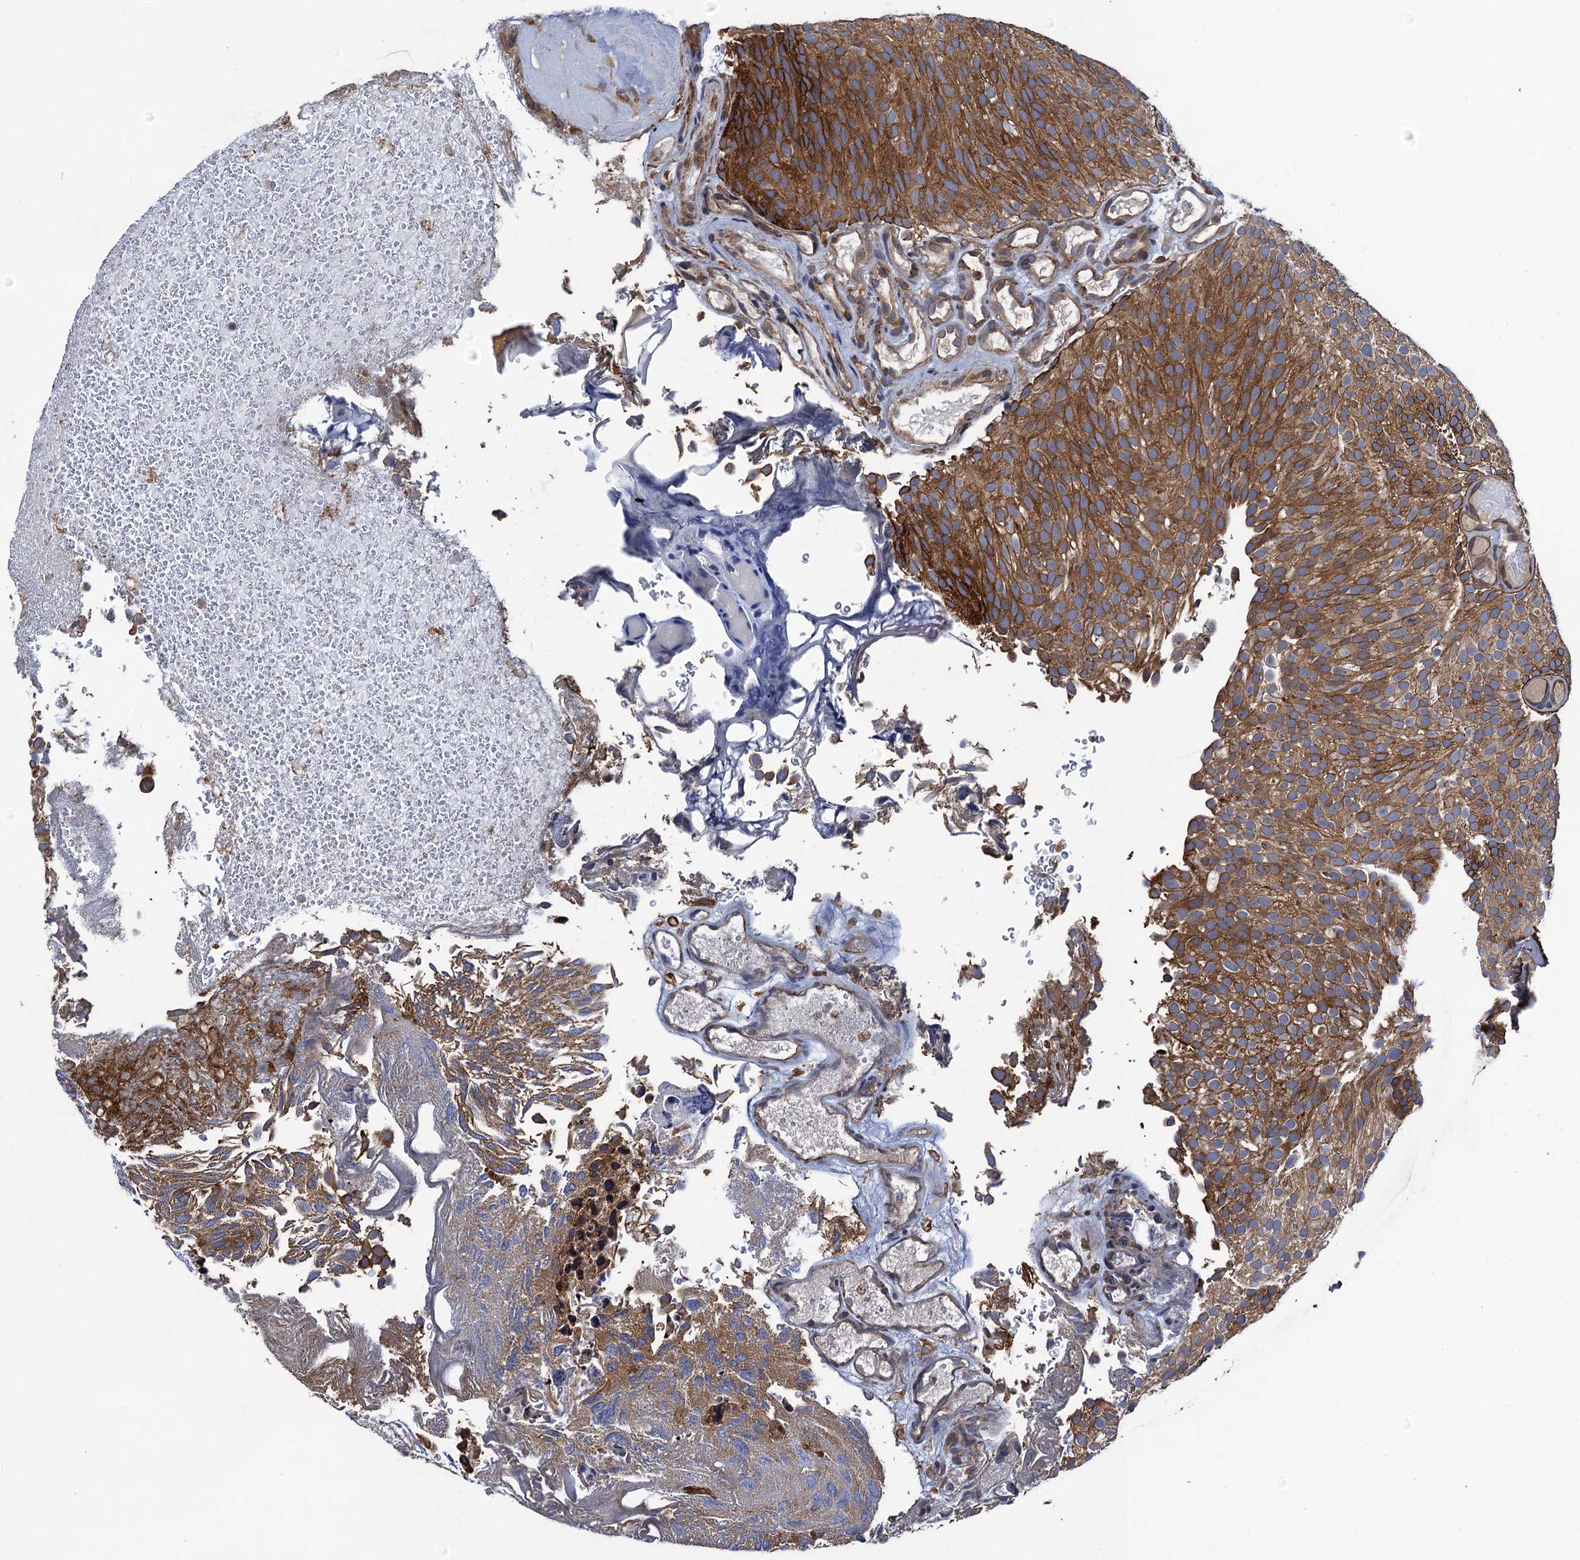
{"staining": {"intensity": "moderate", "quantity": ">75%", "location": "cytoplasmic/membranous"}, "tissue": "urothelial cancer", "cell_type": "Tumor cells", "image_type": "cancer", "snomed": [{"axis": "morphology", "description": "Urothelial carcinoma, Low grade"}, {"axis": "topography", "description": "Urinary bladder"}], "caption": "Immunohistochemistry staining of urothelial carcinoma (low-grade), which displays medium levels of moderate cytoplasmic/membranous positivity in about >75% of tumor cells indicating moderate cytoplasmic/membranous protein expression. The staining was performed using DAB (3,3'-diaminobenzidine) (brown) for protein detection and nuclei were counterstained in hematoxylin (blue).", "gene": "ARMC5", "patient": {"sex": "male", "age": 78}}